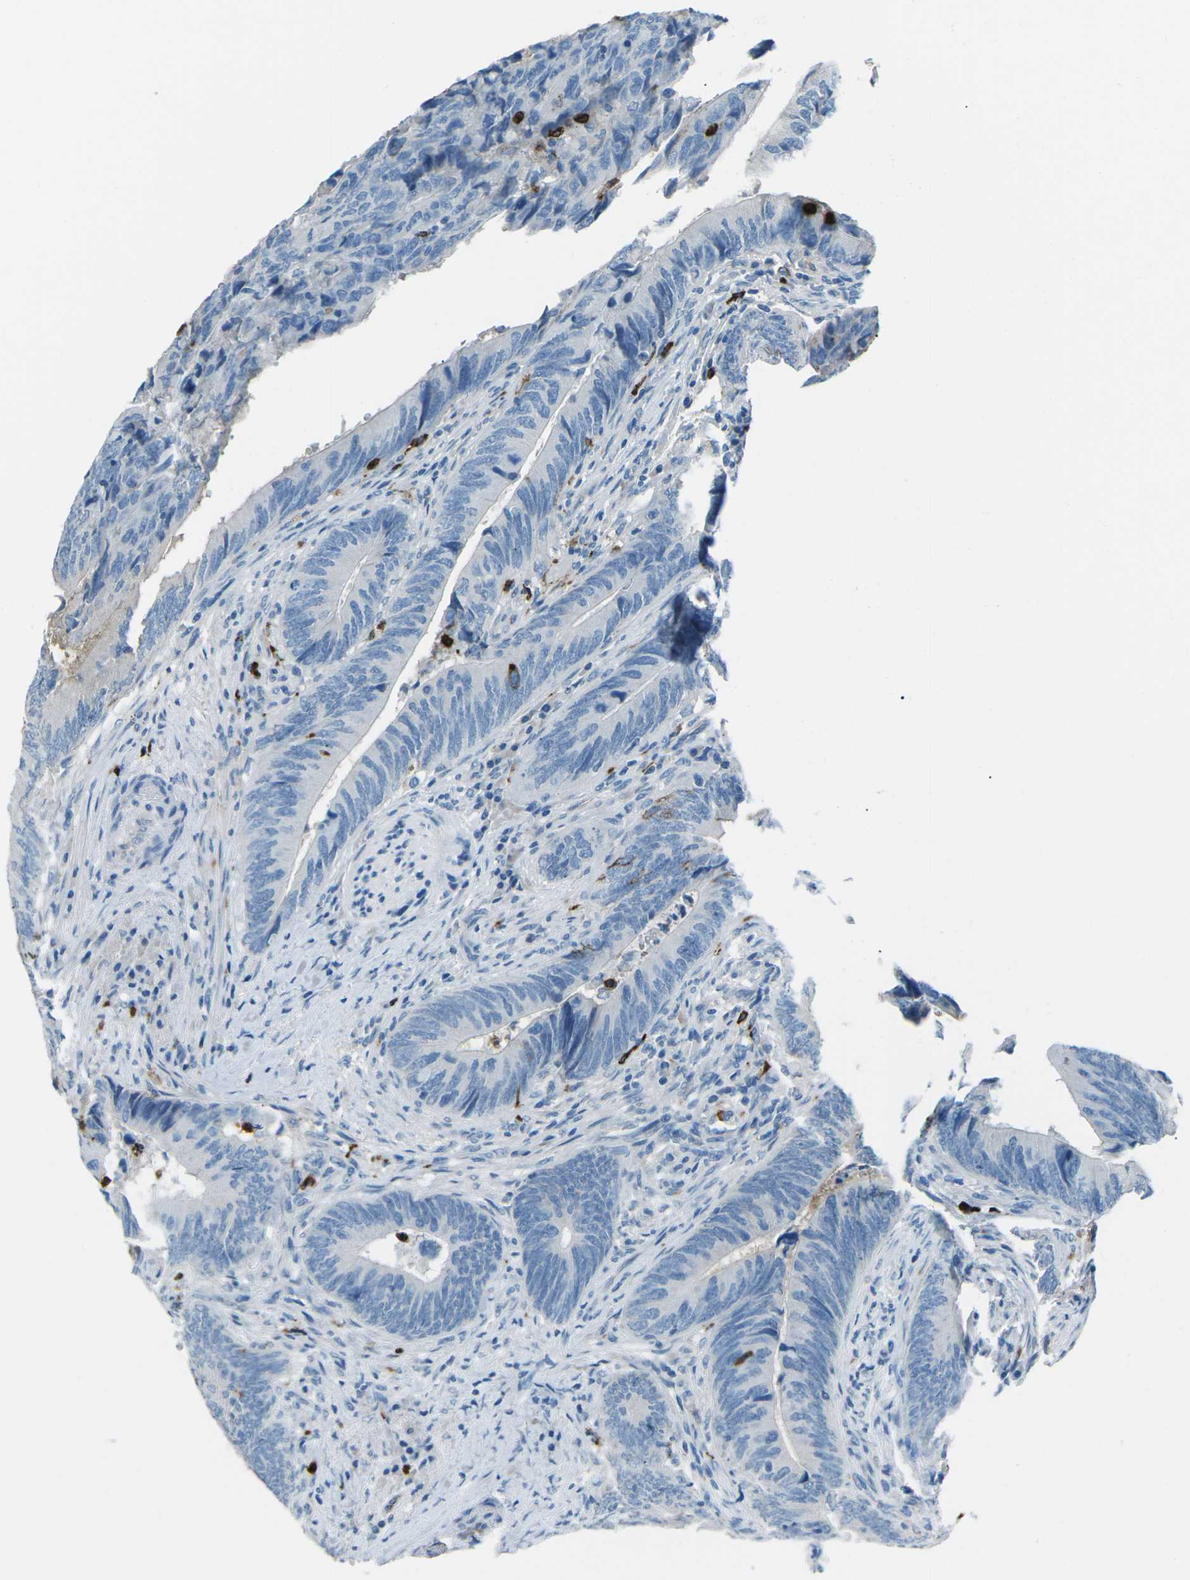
{"staining": {"intensity": "negative", "quantity": "none", "location": "none"}, "tissue": "colorectal cancer", "cell_type": "Tumor cells", "image_type": "cancer", "snomed": [{"axis": "morphology", "description": "Normal tissue, NOS"}, {"axis": "morphology", "description": "Adenocarcinoma, NOS"}, {"axis": "topography", "description": "Colon"}], "caption": "A micrograph of colorectal adenocarcinoma stained for a protein shows no brown staining in tumor cells.", "gene": "FCN1", "patient": {"sex": "male", "age": 56}}